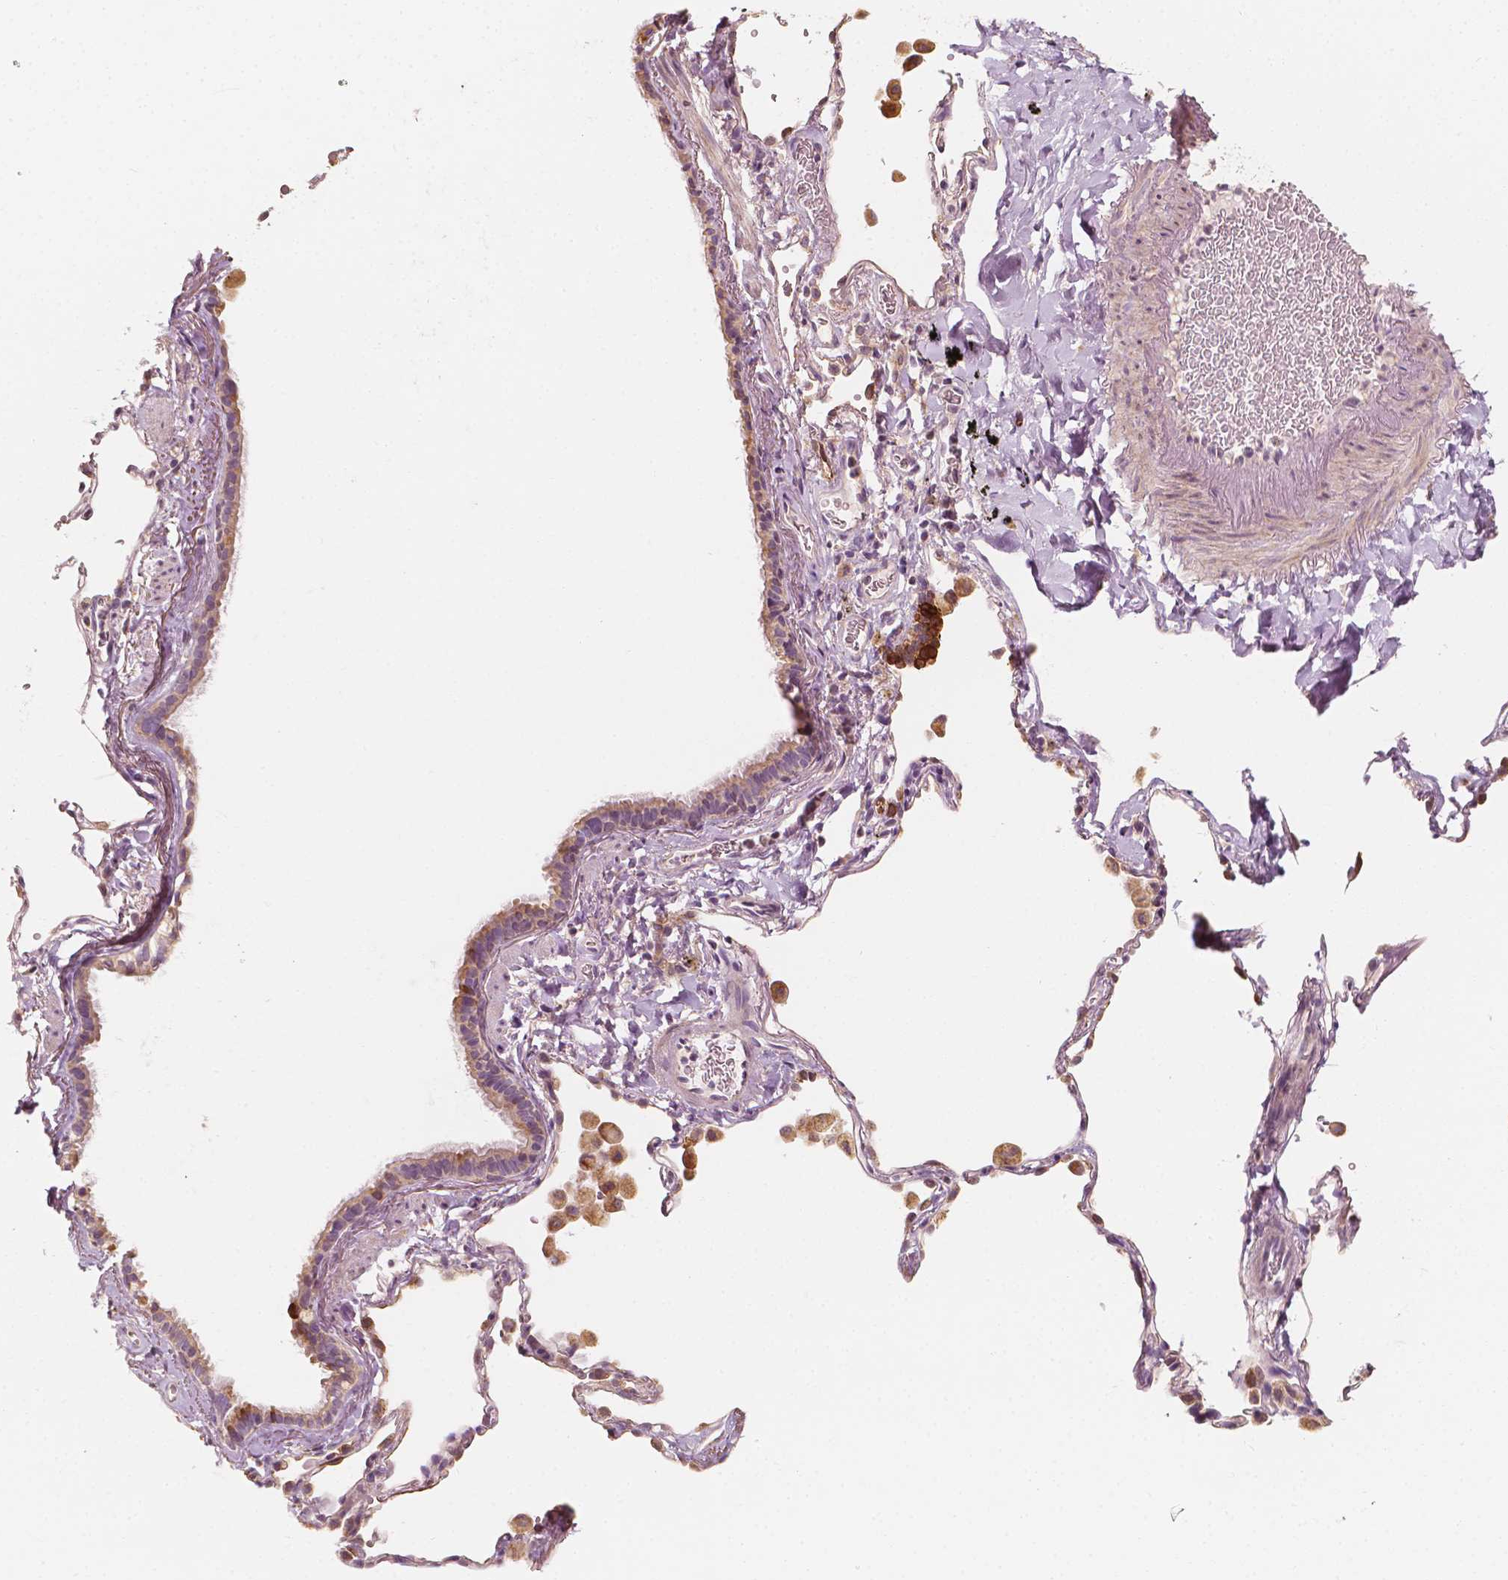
{"staining": {"intensity": "moderate", "quantity": ">75%", "location": "cytoplasmic/membranous"}, "tissue": "bronchus", "cell_type": "Respiratory epithelial cells", "image_type": "normal", "snomed": [{"axis": "morphology", "description": "Normal tissue, NOS"}, {"axis": "topography", "description": "Bronchus"}, {"axis": "topography", "description": "Lung"}], "caption": "This image demonstrates immunohistochemistry (IHC) staining of normal human bronchus, with medium moderate cytoplasmic/membranous positivity in about >75% of respiratory epithelial cells.", "gene": "SHPK", "patient": {"sex": "male", "age": 54}}